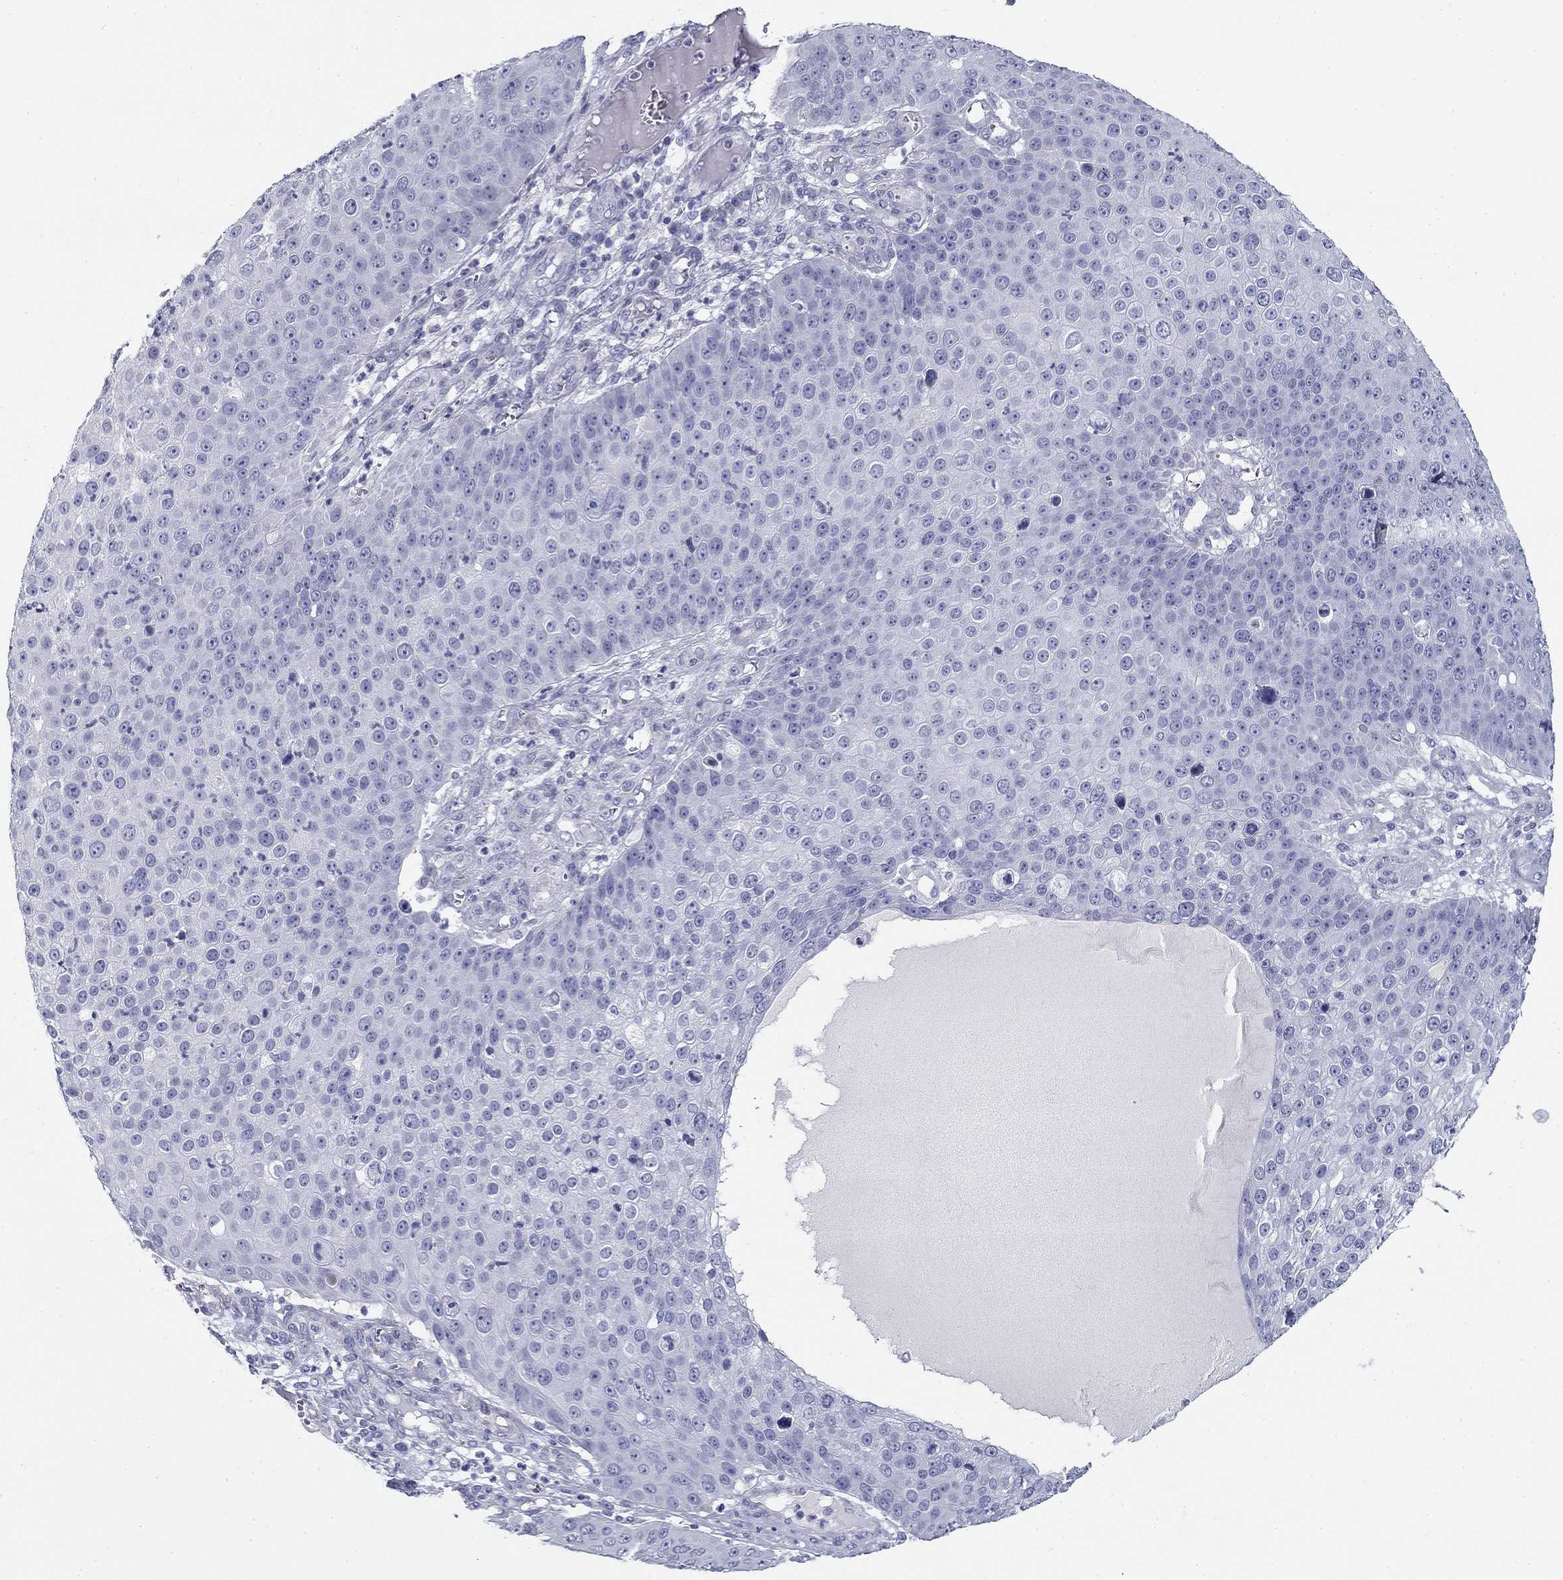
{"staining": {"intensity": "negative", "quantity": "none", "location": "none"}, "tissue": "skin cancer", "cell_type": "Tumor cells", "image_type": "cancer", "snomed": [{"axis": "morphology", "description": "Squamous cell carcinoma, NOS"}, {"axis": "topography", "description": "Skin"}], "caption": "Immunohistochemistry of human skin squamous cell carcinoma exhibits no positivity in tumor cells.", "gene": "ZP2", "patient": {"sex": "male", "age": 71}}